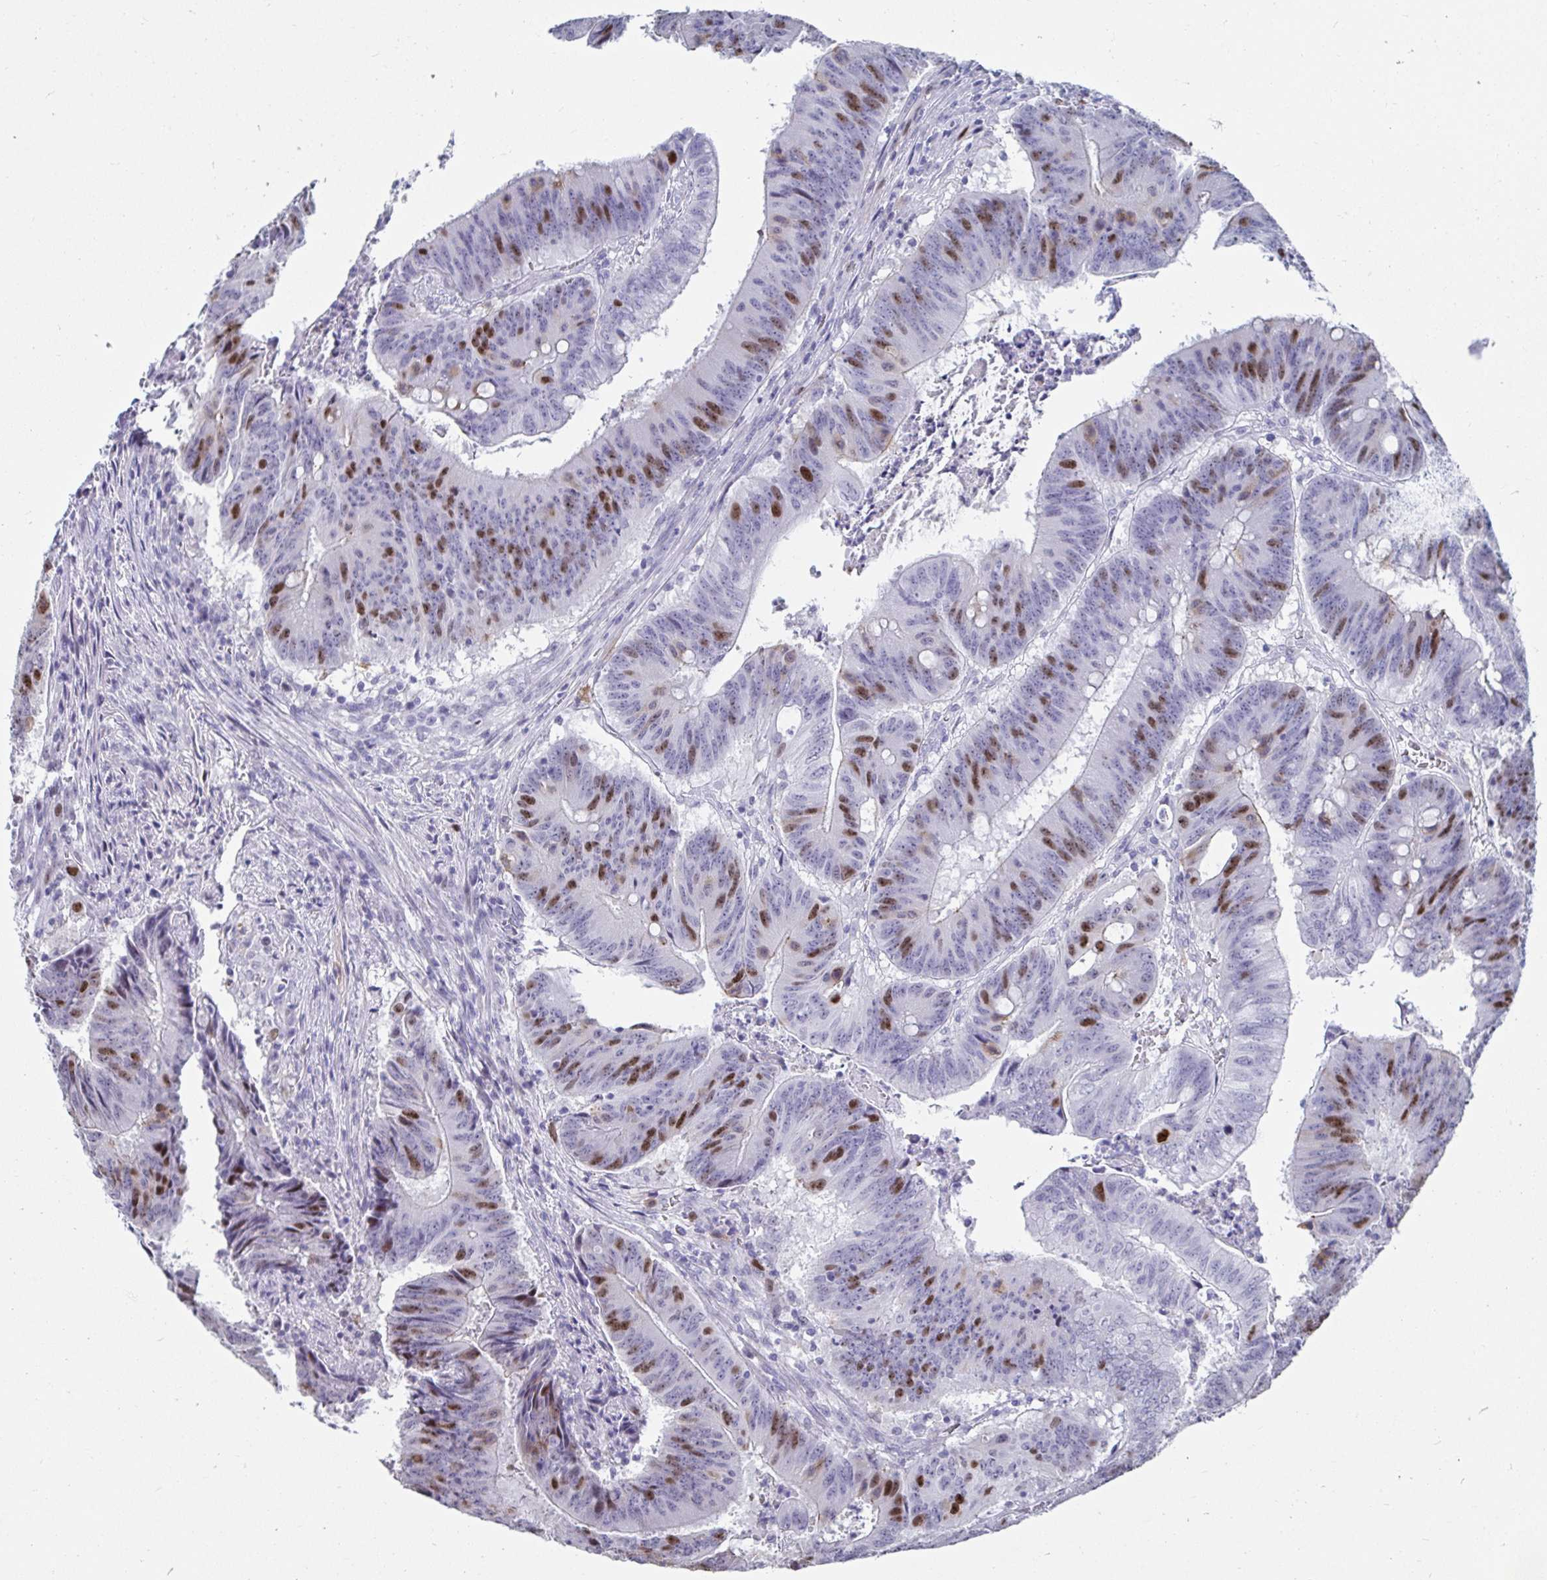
{"staining": {"intensity": "strong", "quantity": "25%-75%", "location": "nuclear"}, "tissue": "colorectal cancer", "cell_type": "Tumor cells", "image_type": "cancer", "snomed": [{"axis": "morphology", "description": "Adenocarcinoma, NOS"}, {"axis": "topography", "description": "Colon"}], "caption": "Colorectal cancer (adenocarcinoma) tissue exhibits strong nuclear expression in approximately 25%-75% of tumor cells", "gene": "ANLN", "patient": {"sex": "female", "age": 87}}